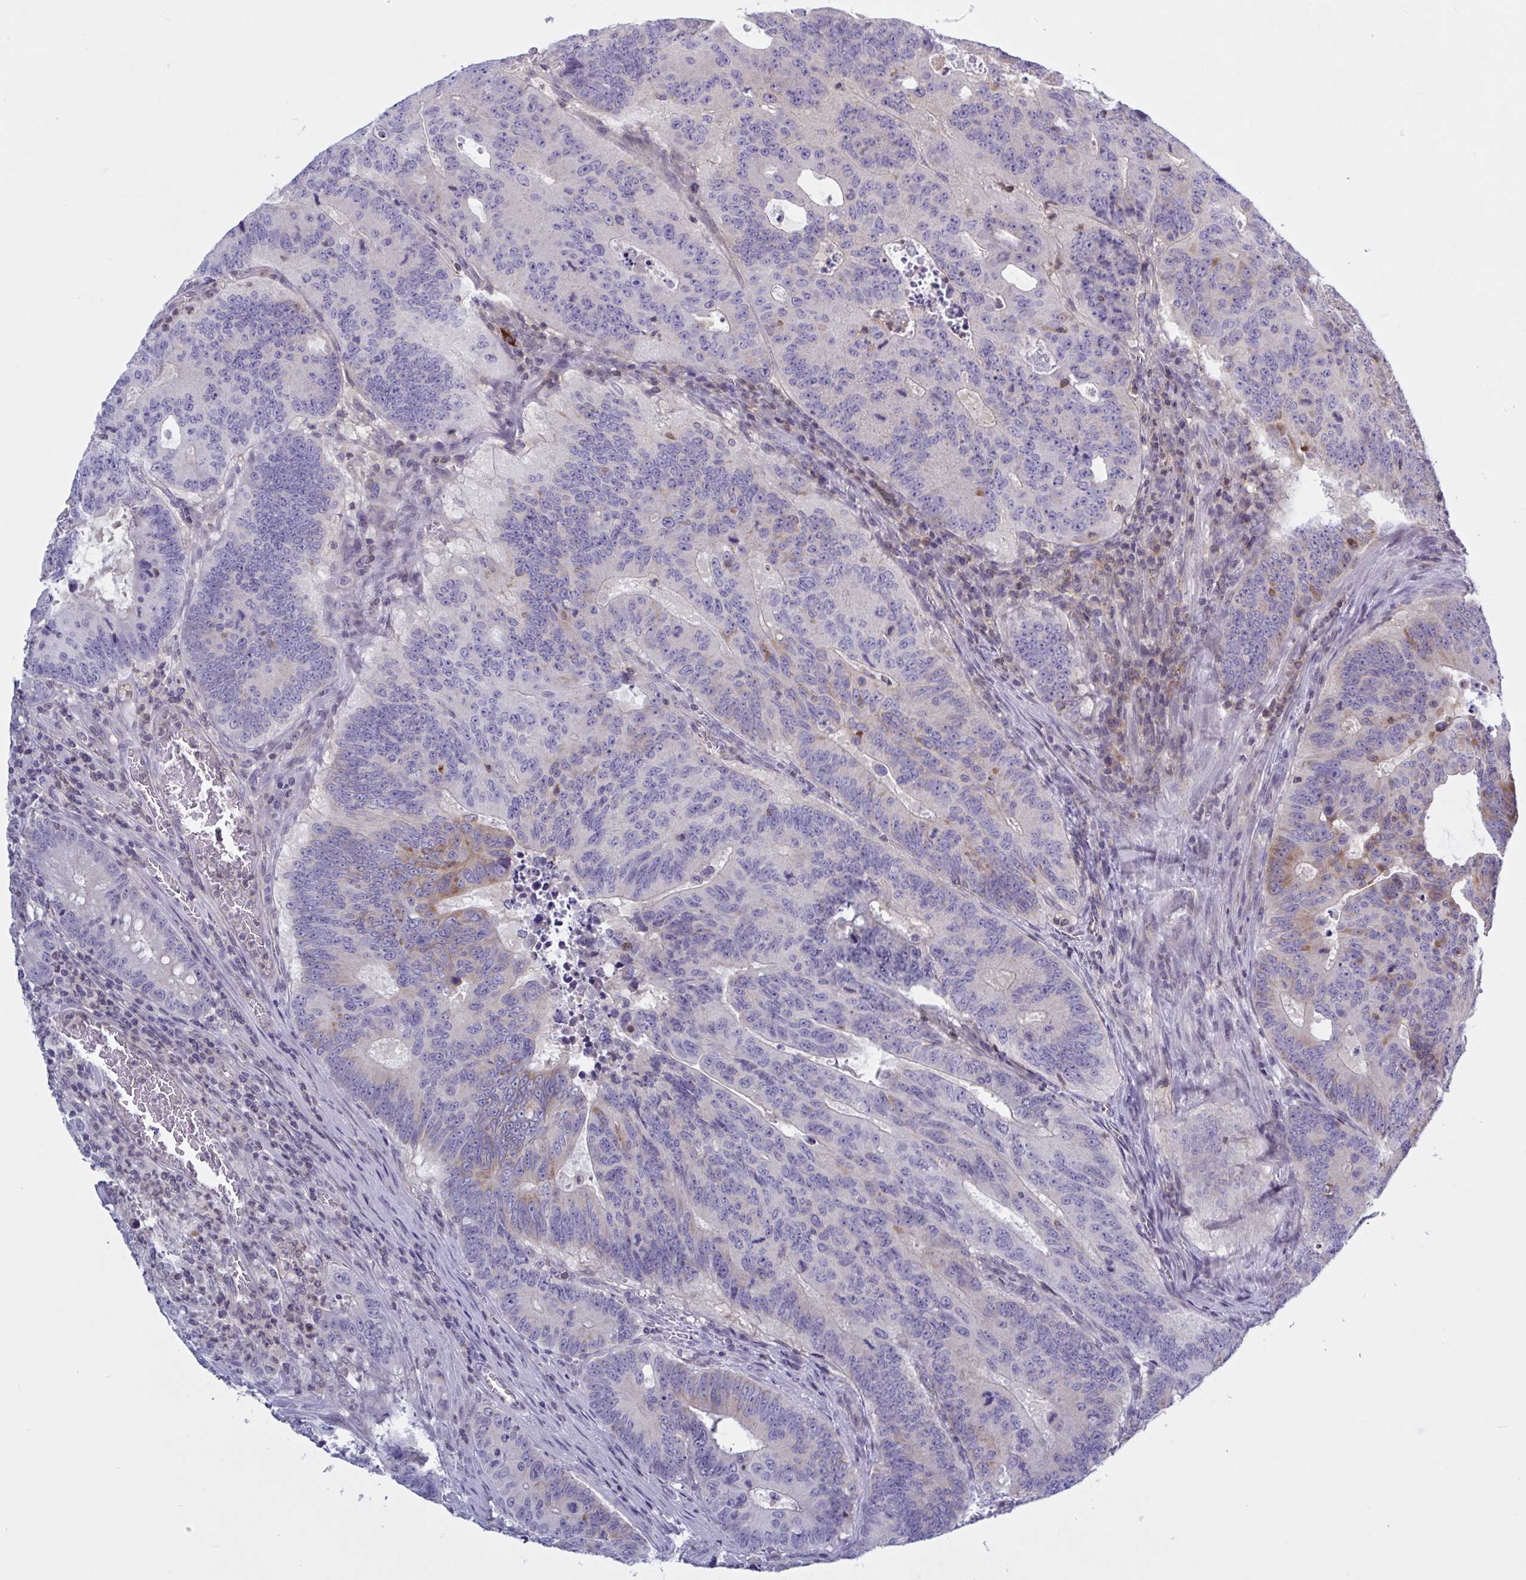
{"staining": {"intensity": "weak", "quantity": "<25%", "location": "cytoplasmic/membranous"}, "tissue": "colorectal cancer", "cell_type": "Tumor cells", "image_type": "cancer", "snomed": [{"axis": "morphology", "description": "Adenocarcinoma, NOS"}, {"axis": "topography", "description": "Colon"}], "caption": "Image shows no protein staining in tumor cells of colorectal adenocarcinoma tissue.", "gene": "TANK", "patient": {"sex": "male", "age": 62}}